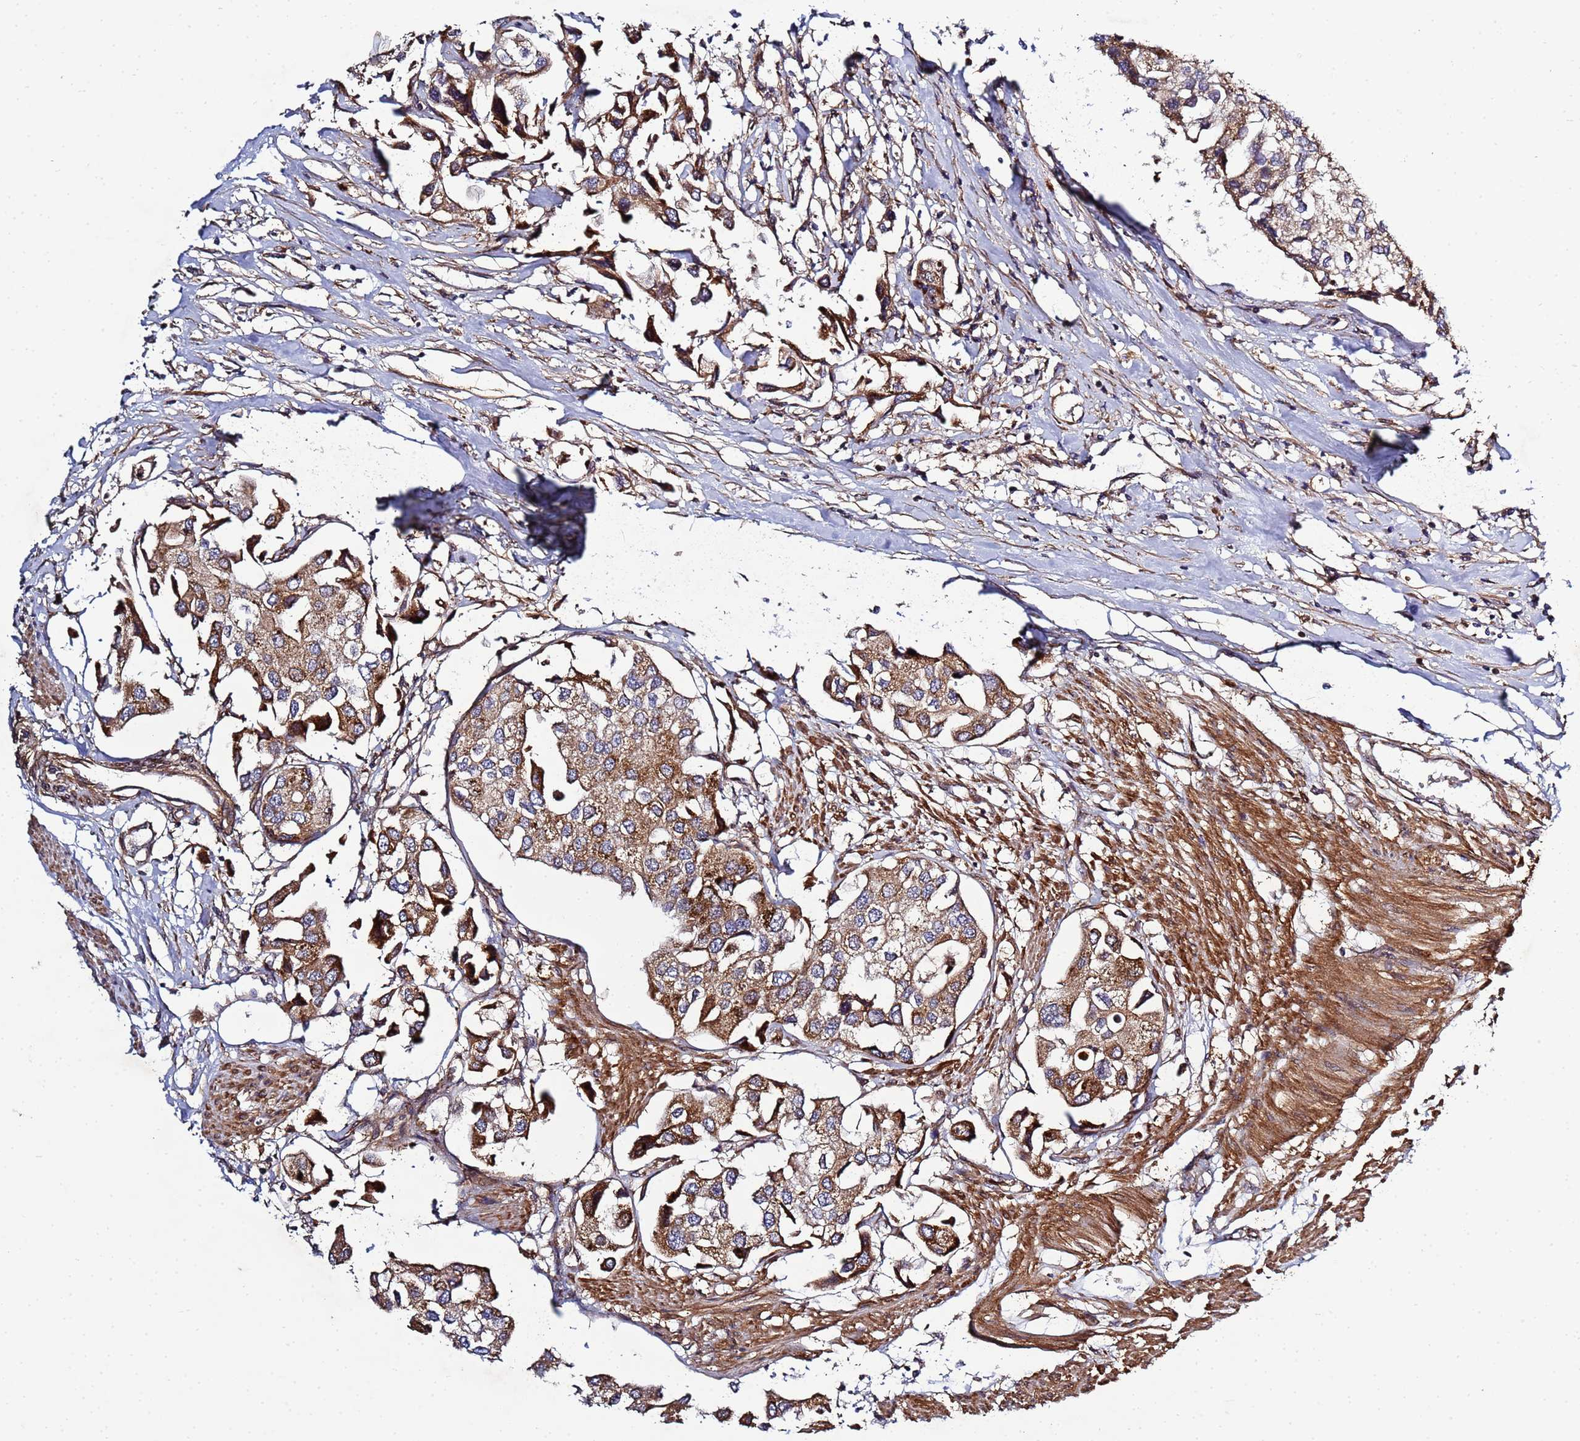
{"staining": {"intensity": "moderate", "quantity": ">75%", "location": "cytoplasmic/membranous"}, "tissue": "urothelial cancer", "cell_type": "Tumor cells", "image_type": "cancer", "snomed": [{"axis": "morphology", "description": "Urothelial carcinoma, High grade"}, {"axis": "topography", "description": "Urinary bladder"}], "caption": "This micrograph reveals IHC staining of urothelial carcinoma (high-grade), with medium moderate cytoplasmic/membranous staining in approximately >75% of tumor cells.", "gene": "C8orf34", "patient": {"sex": "male", "age": 64}}